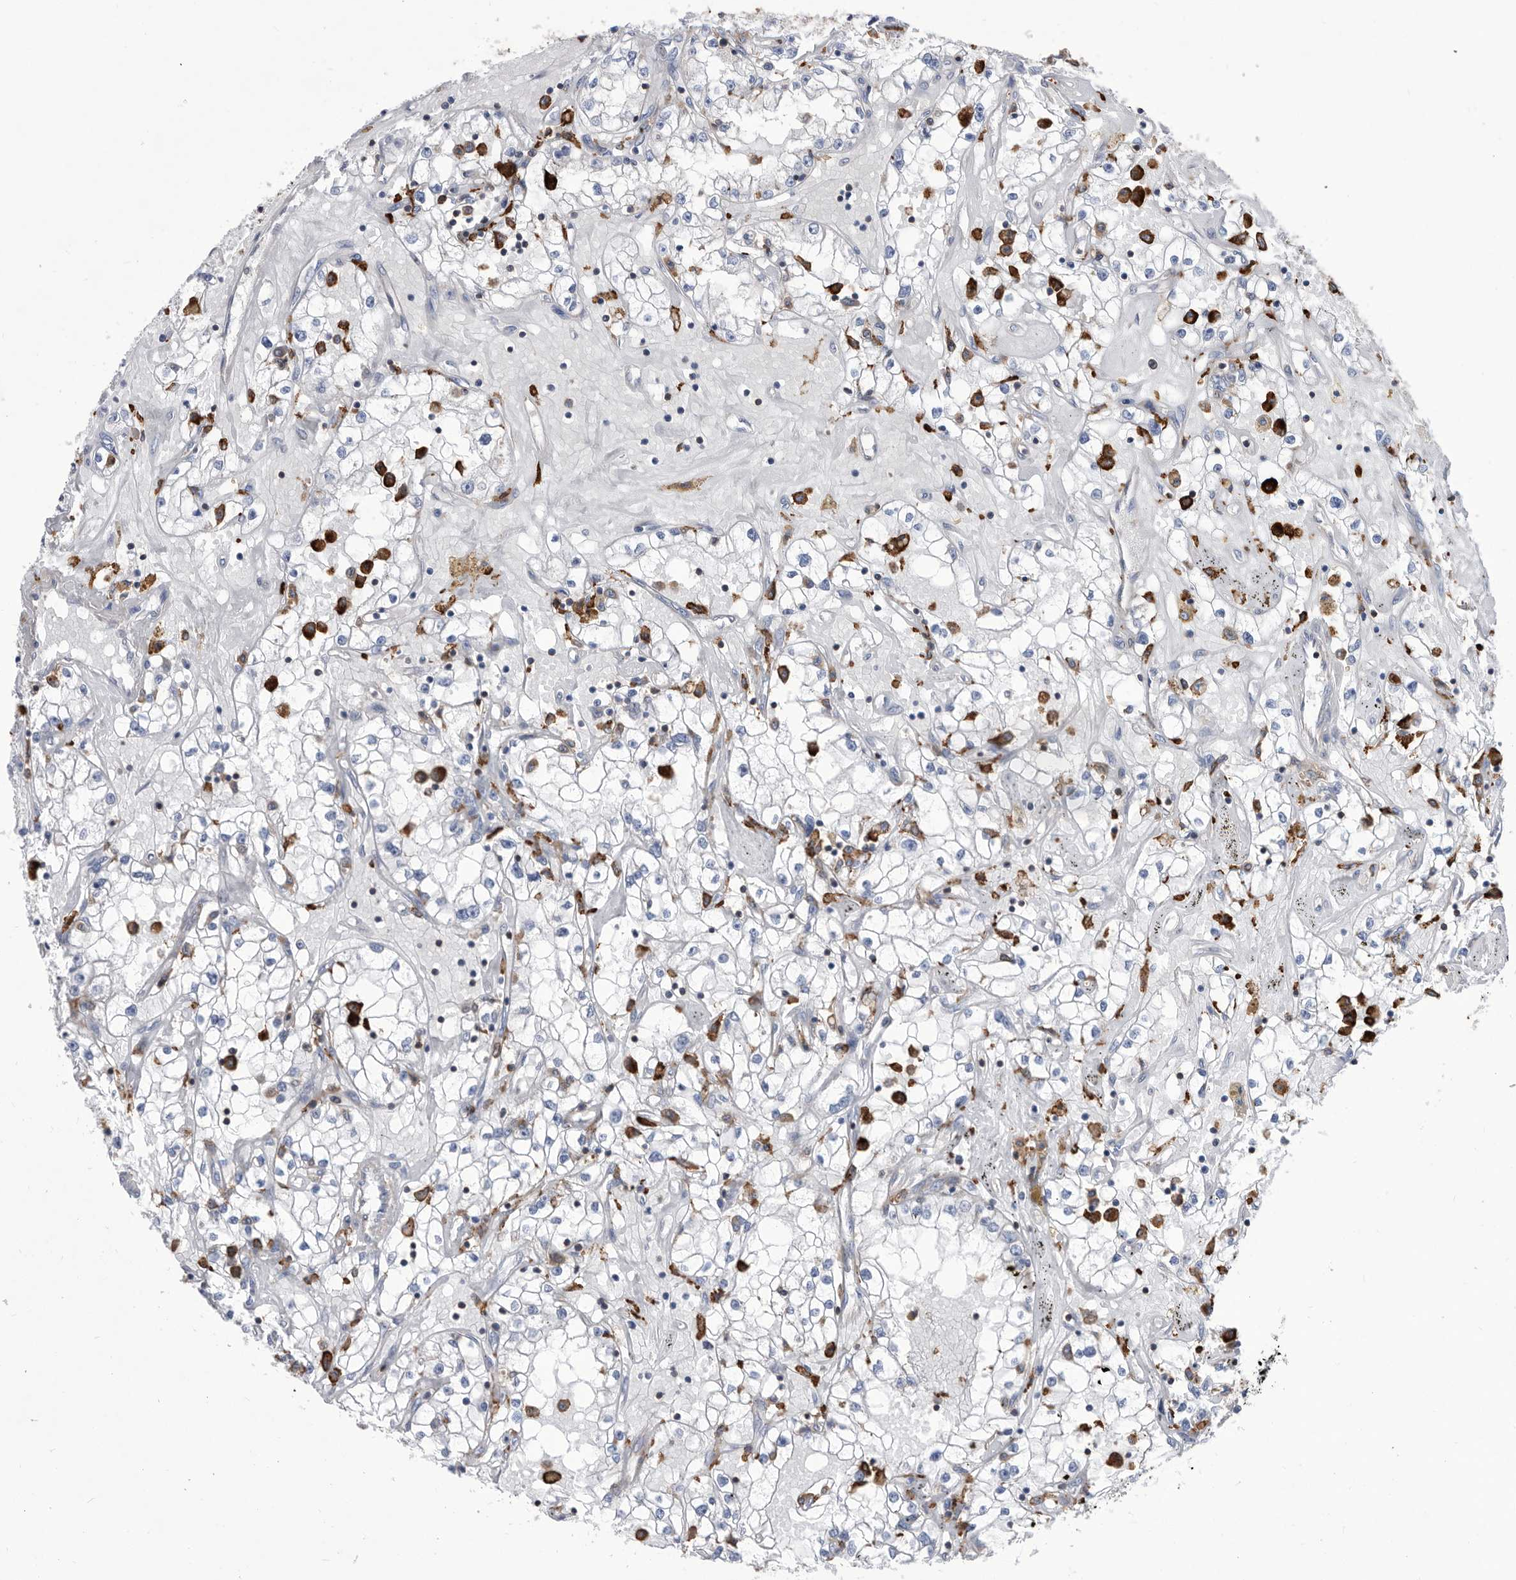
{"staining": {"intensity": "negative", "quantity": "none", "location": "none"}, "tissue": "renal cancer", "cell_type": "Tumor cells", "image_type": "cancer", "snomed": [{"axis": "morphology", "description": "Adenocarcinoma, NOS"}, {"axis": "topography", "description": "Kidney"}], "caption": "Image shows no protein expression in tumor cells of adenocarcinoma (renal) tissue.", "gene": "SMG7", "patient": {"sex": "male", "age": 56}}